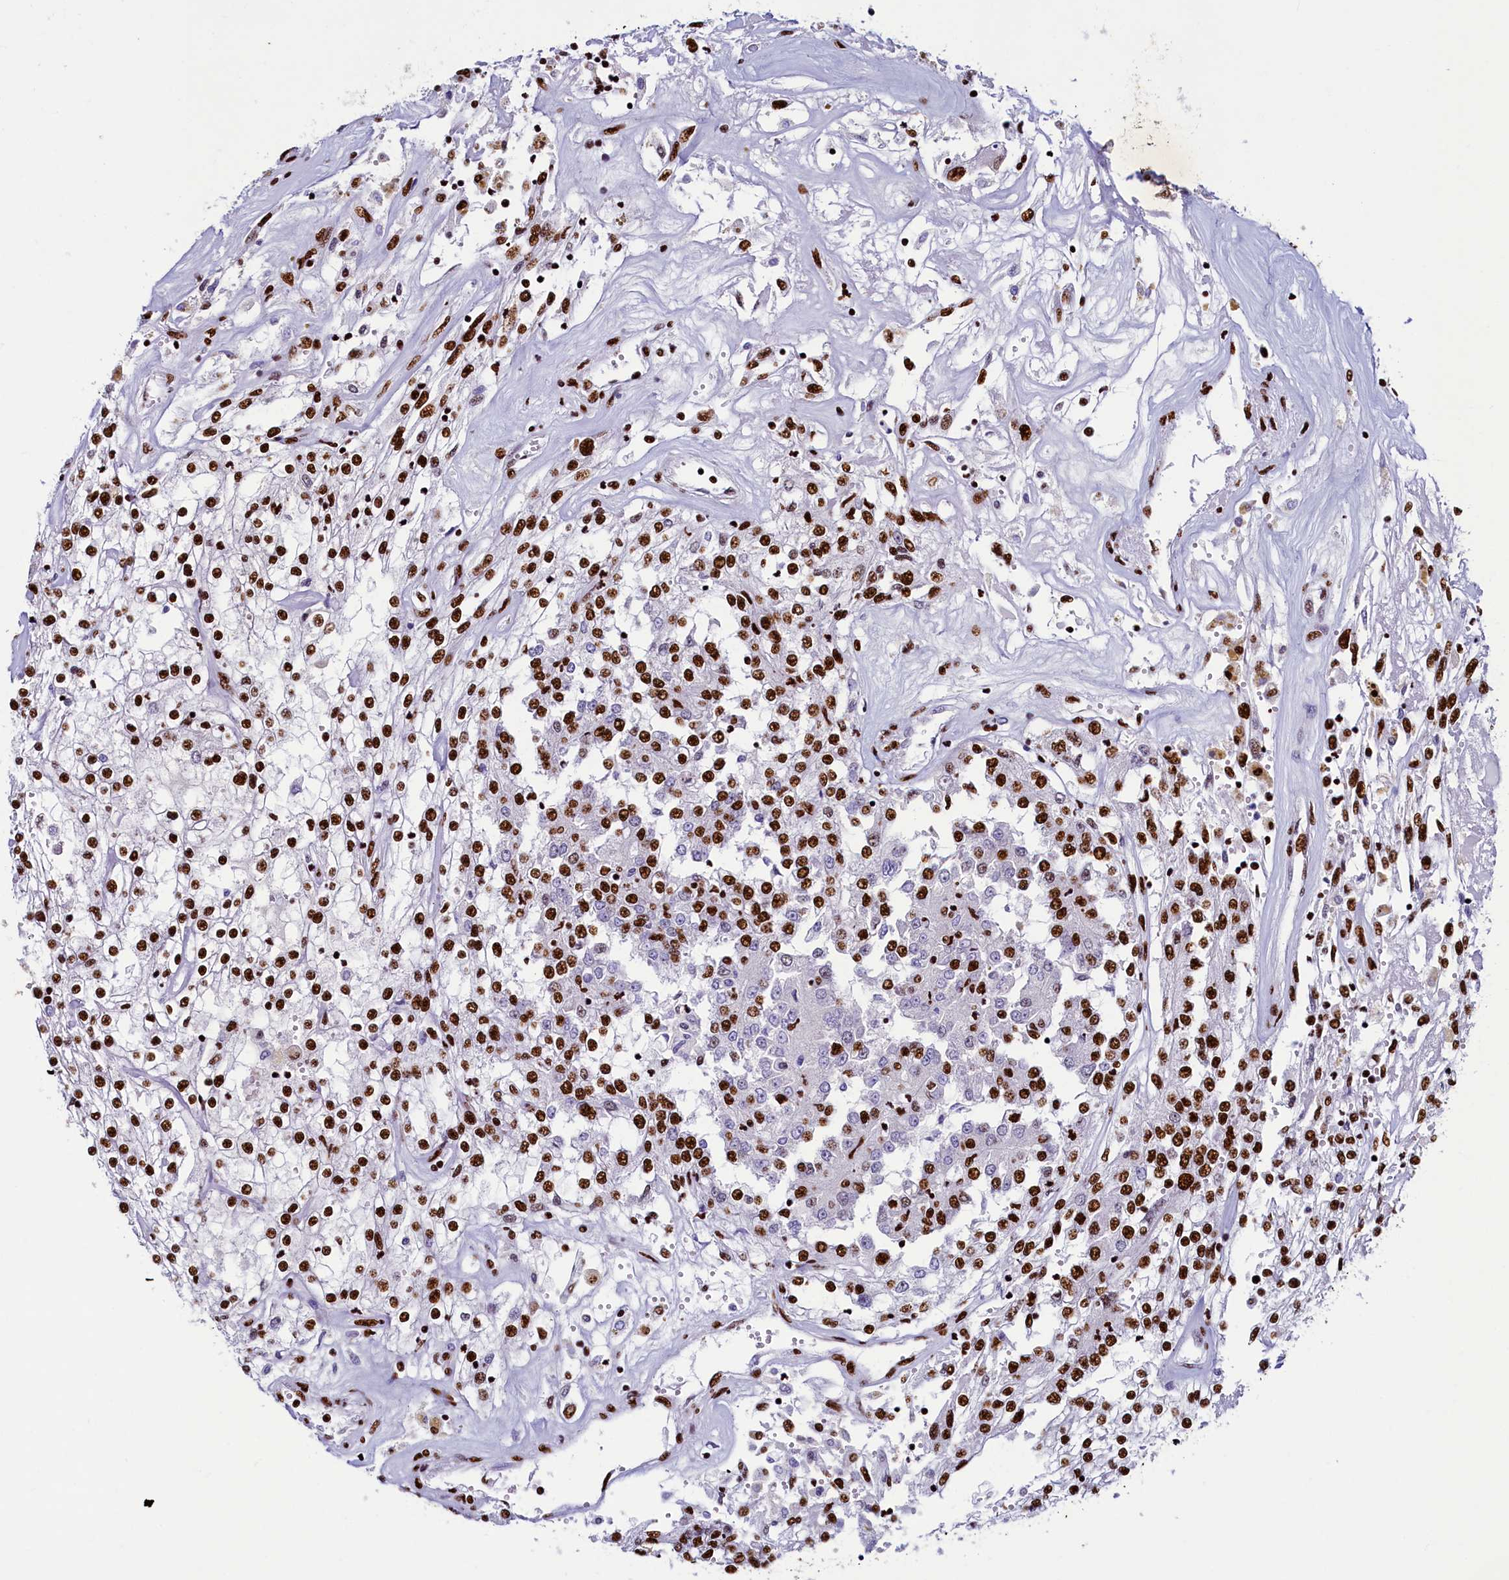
{"staining": {"intensity": "strong", "quantity": "25%-75%", "location": "nuclear"}, "tissue": "renal cancer", "cell_type": "Tumor cells", "image_type": "cancer", "snomed": [{"axis": "morphology", "description": "Adenocarcinoma, NOS"}, {"axis": "topography", "description": "Kidney"}], "caption": "This photomicrograph displays adenocarcinoma (renal) stained with immunohistochemistry (IHC) to label a protein in brown. The nuclear of tumor cells show strong positivity for the protein. Nuclei are counter-stained blue.", "gene": "SRRM2", "patient": {"sex": "female", "age": 52}}